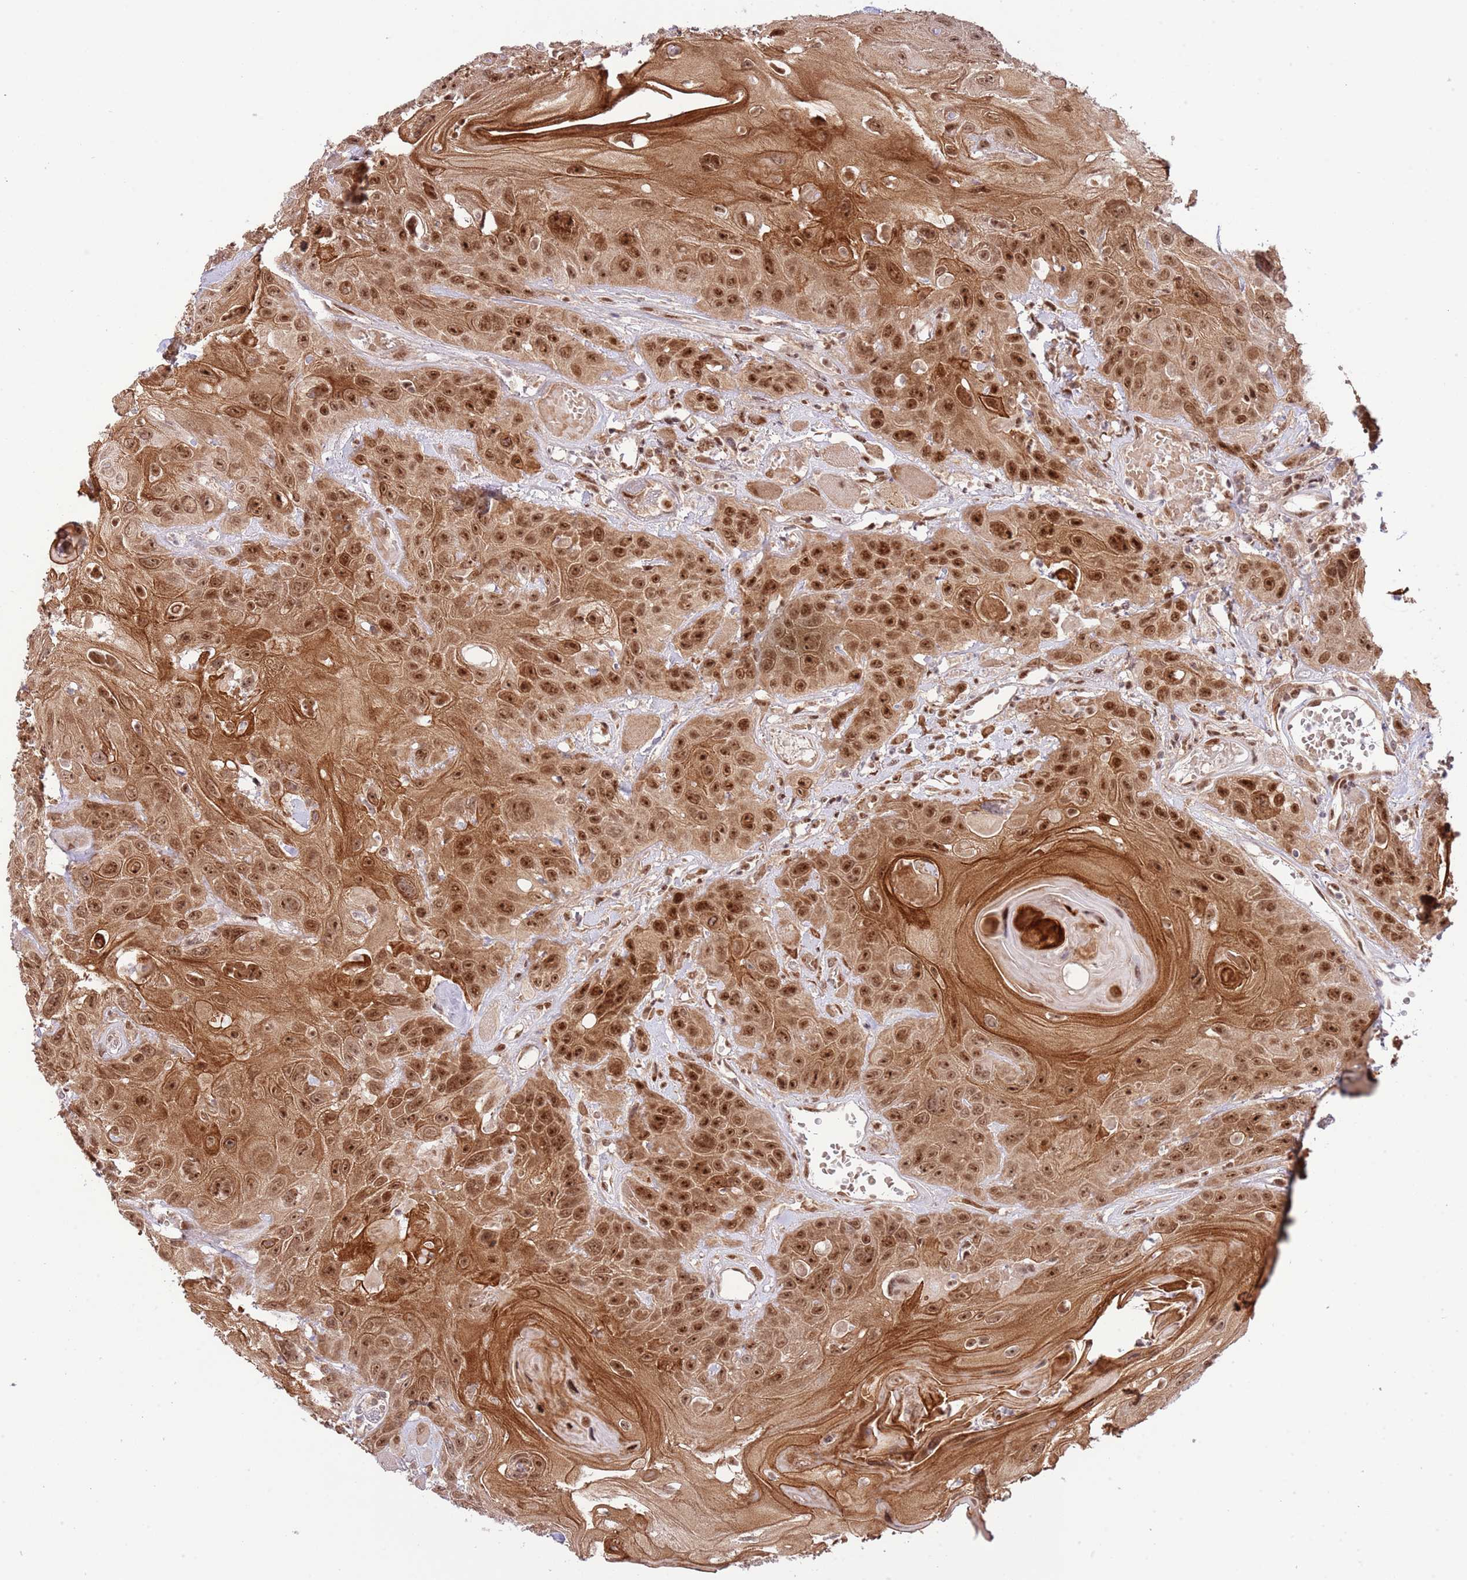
{"staining": {"intensity": "strong", "quantity": ">75%", "location": "cytoplasmic/membranous,nuclear"}, "tissue": "head and neck cancer", "cell_type": "Tumor cells", "image_type": "cancer", "snomed": [{"axis": "morphology", "description": "Squamous cell carcinoma, NOS"}, {"axis": "topography", "description": "Head-Neck"}], "caption": "Immunohistochemical staining of head and neck squamous cell carcinoma reveals high levels of strong cytoplasmic/membranous and nuclear protein expression in about >75% of tumor cells.", "gene": "CHD1", "patient": {"sex": "female", "age": 59}}